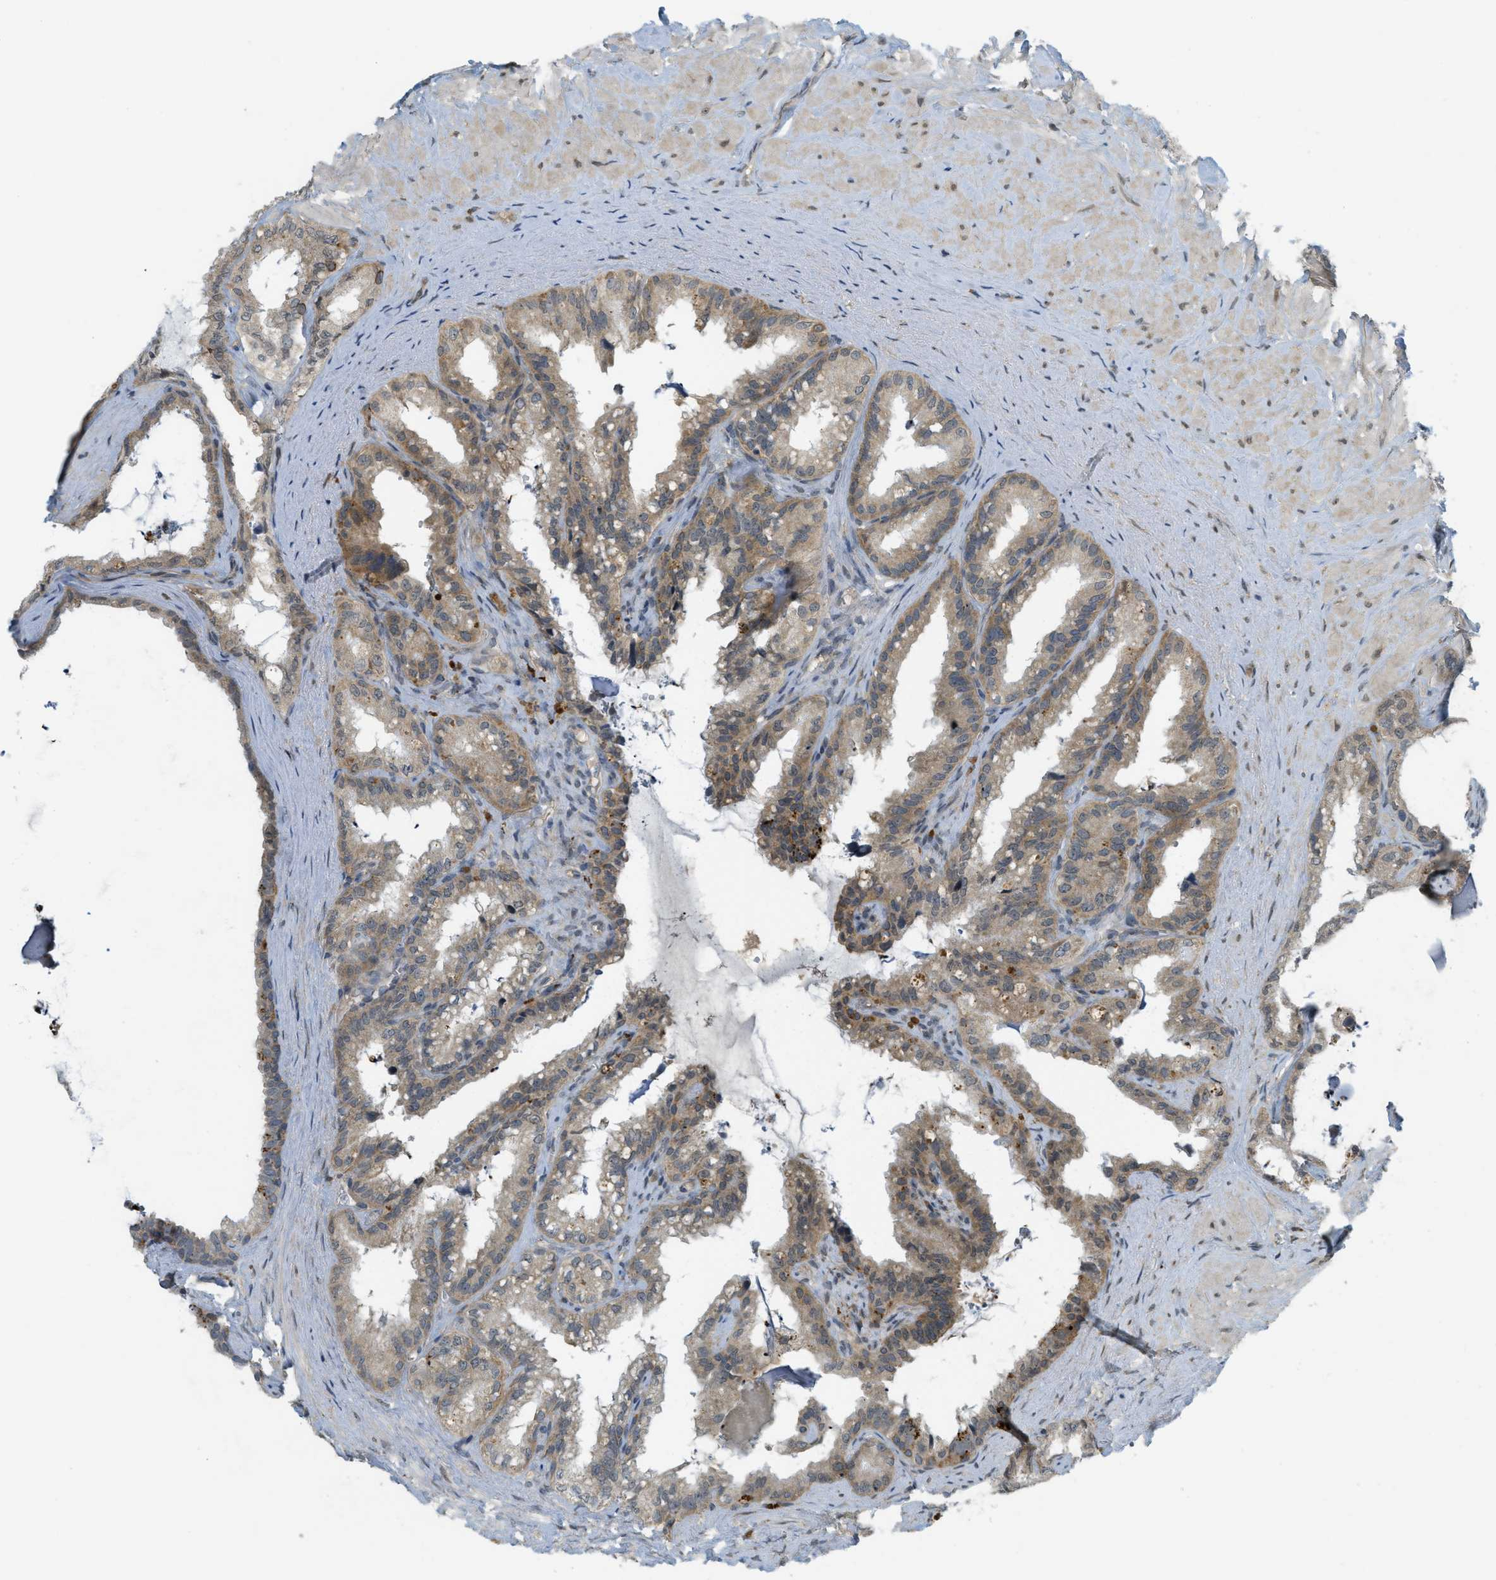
{"staining": {"intensity": "weak", "quantity": ">75%", "location": "cytoplasmic/membranous"}, "tissue": "seminal vesicle", "cell_type": "Glandular cells", "image_type": "normal", "snomed": [{"axis": "morphology", "description": "Normal tissue, NOS"}, {"axis": "topography", "description": "Seminal veicle"}], "caption": "Normal seminal vesicle was stained to show a protein in brown. There is low levels of weak cytoplasmic/membranous expression in approximately >75% of glandular cells. (DAB IHC, brown staining for protein, blue staining for nuclei).", "gene": "PRKD1", "patient": {"sex": "male", "age": 64}}